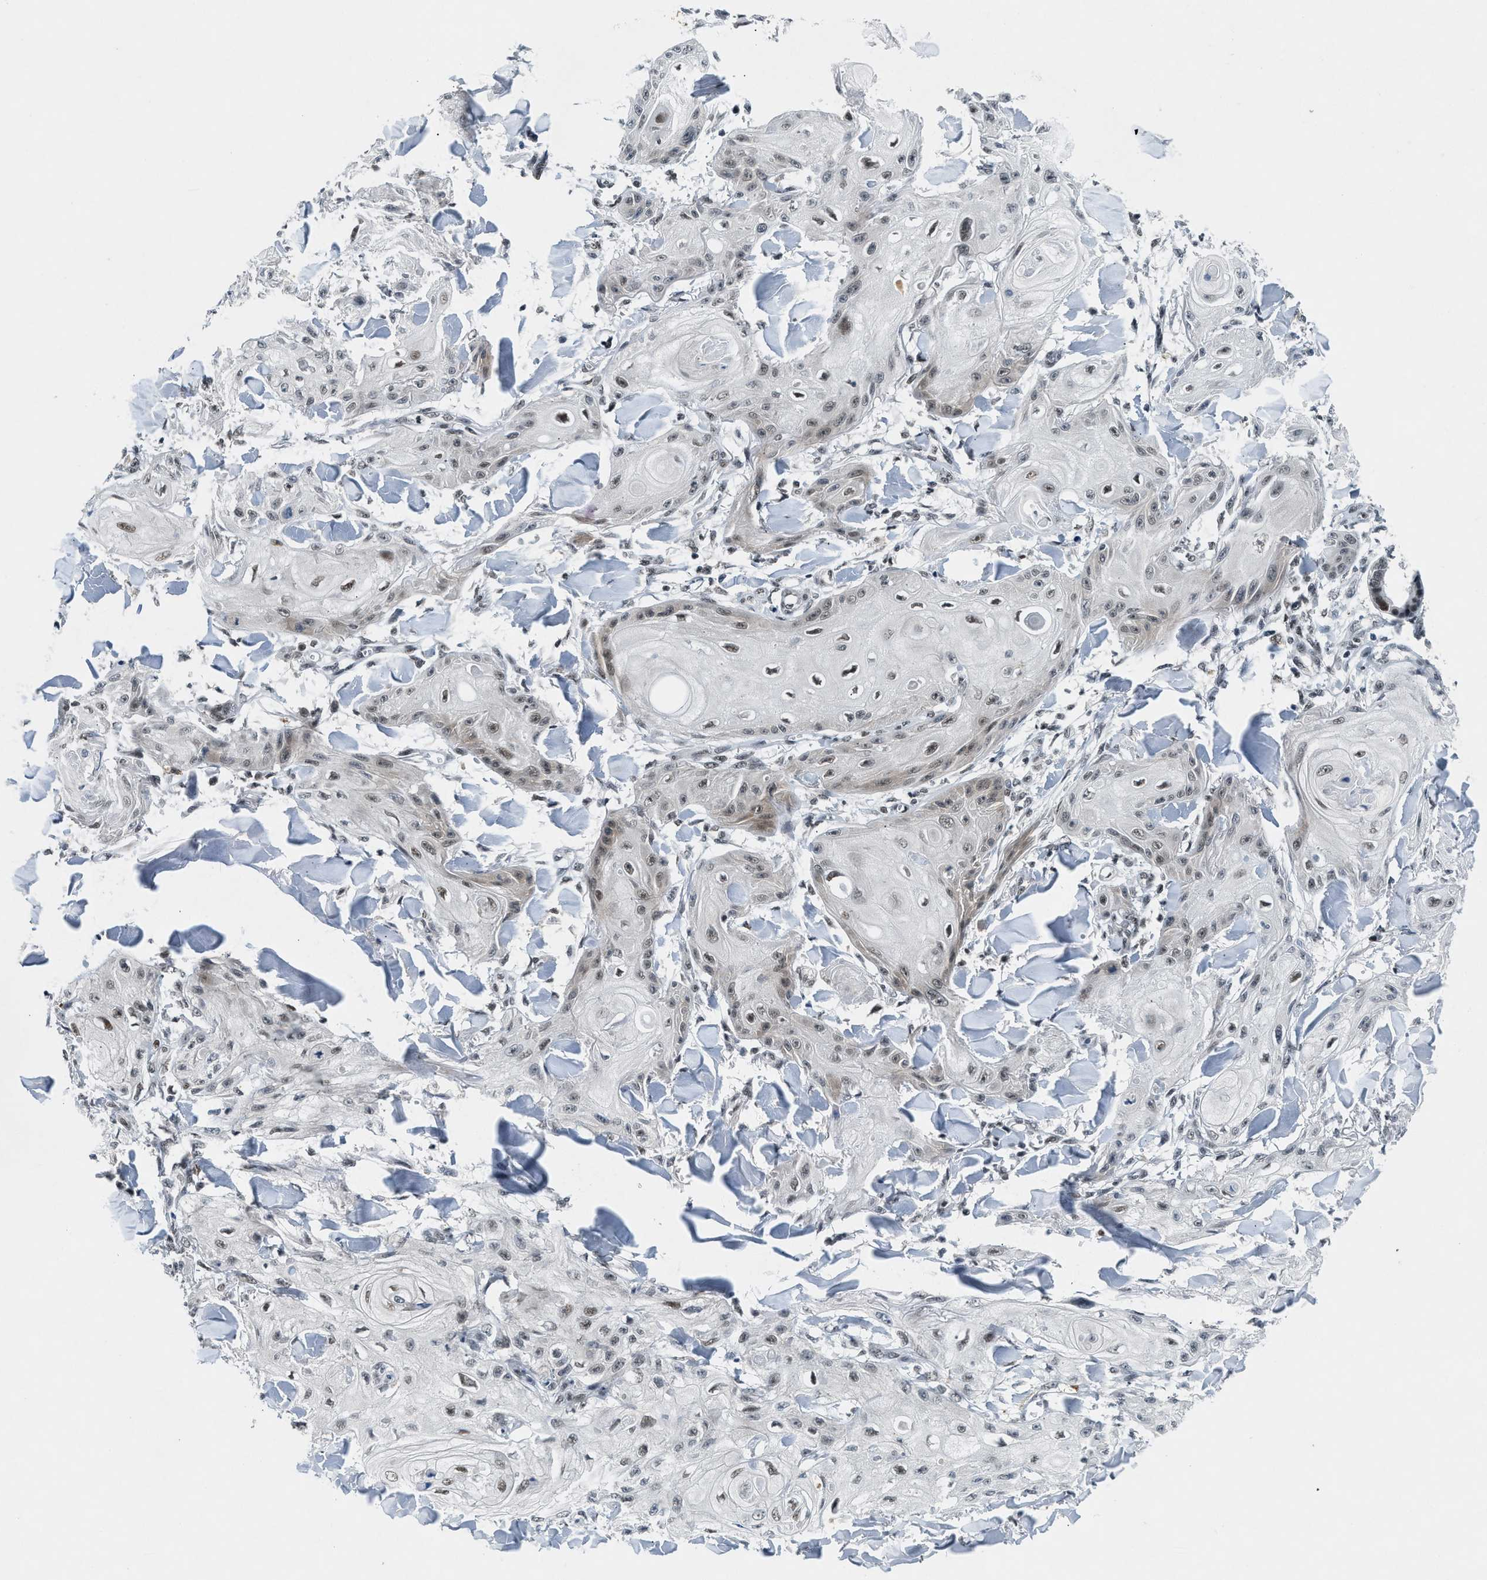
{"staining": {"intensity": "moderate", "quantity": "25%-75%", "location": "nuclear"}, "tissue": "skin cancer", "cell_type": "Tumor cells", "image_type": "cancer", "snomed": [{"axis": "morphology", "description": "Squamous cell carcinoma, NOS"}, {"axis": "topography", "description": "Skin"}], "caption": "The micrograph displays immunohistochemical staining of skin cancer (squamous cell carcinoma). There is moderate nuclear positivity is present in about 25%-75% of tumor cells.", "gene": "NCOA1", "patient": {"sex": "male", "age": 74}}